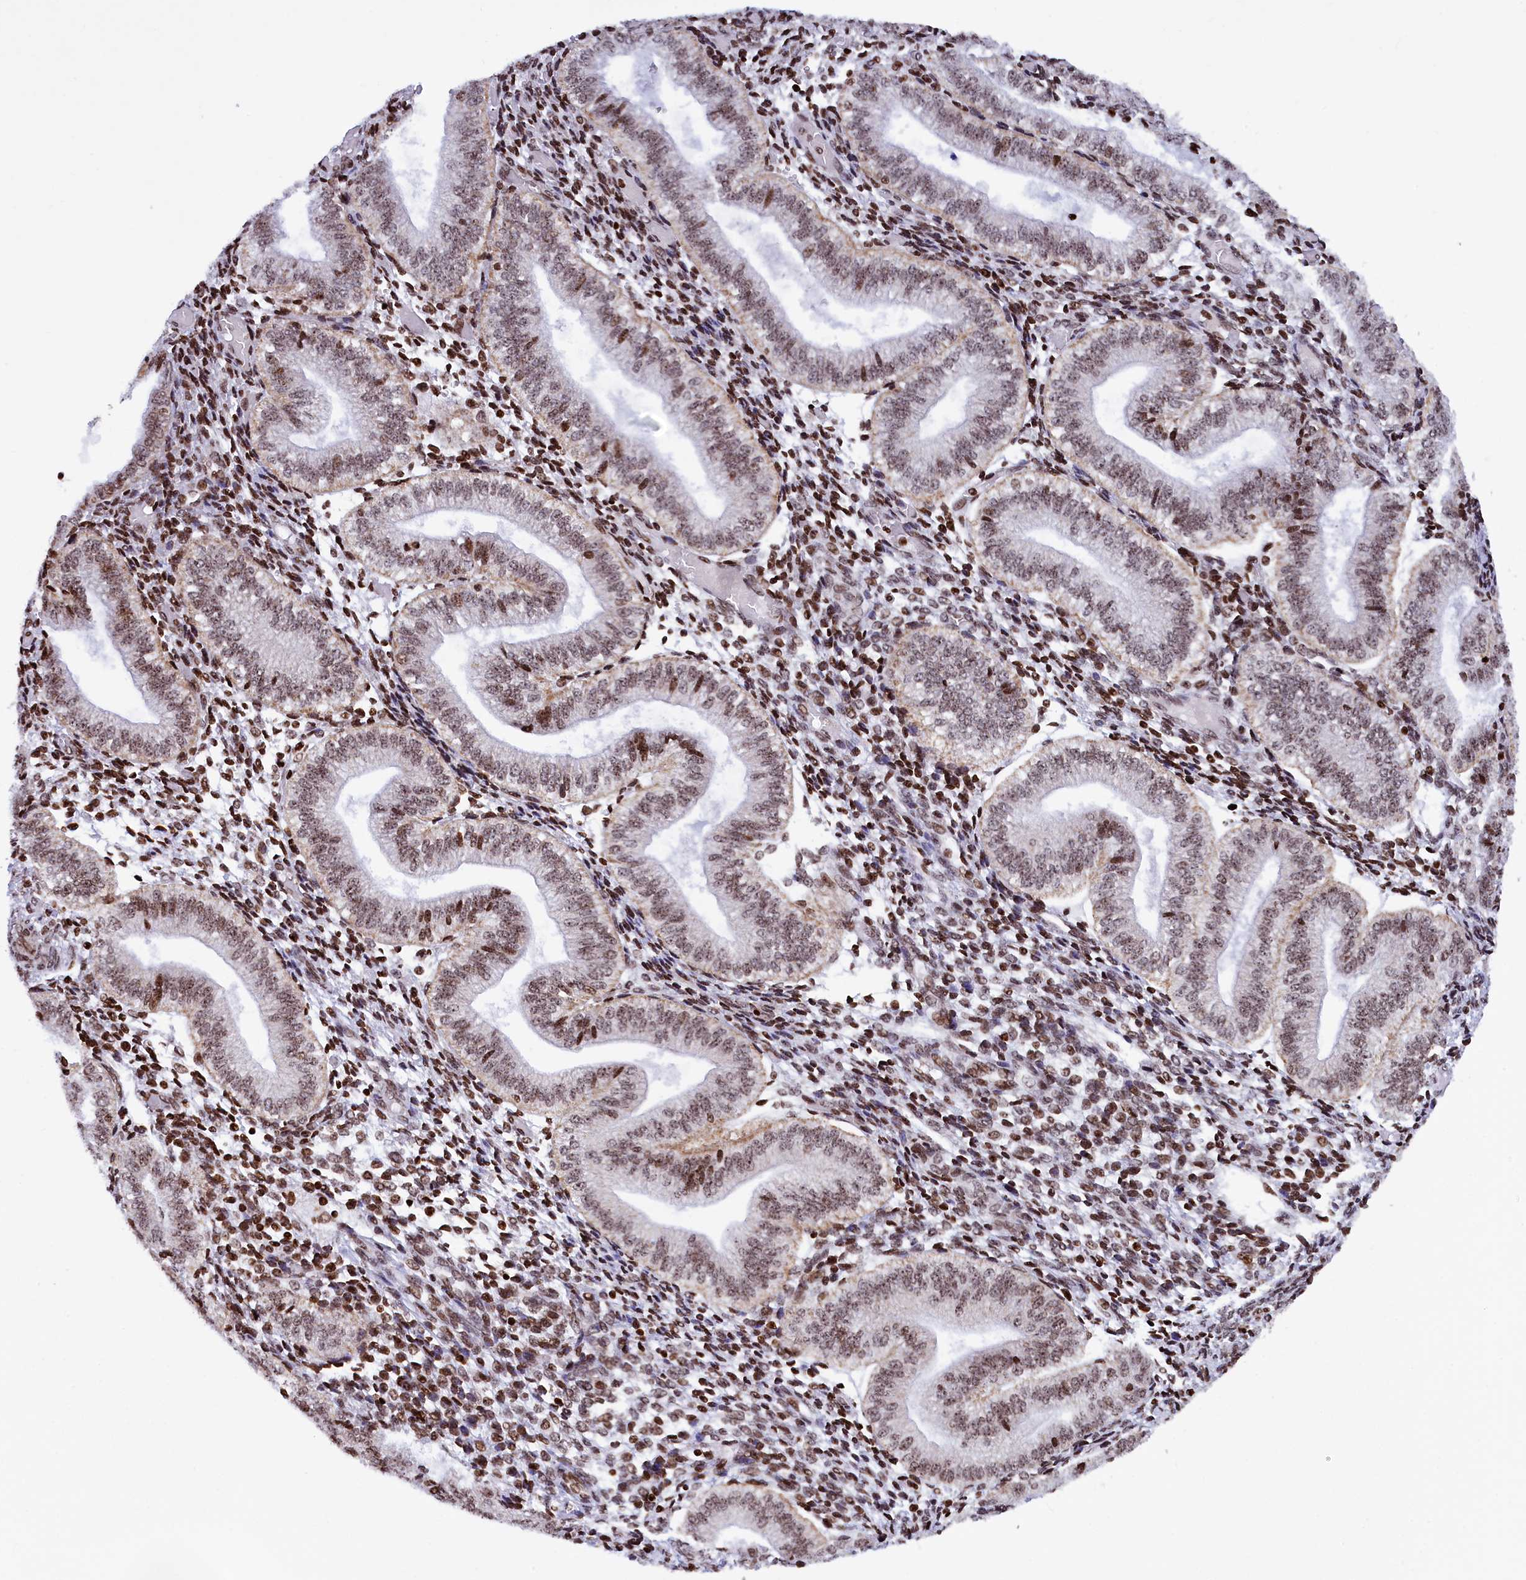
{"staining": {"intensity": "strong", "quantity": ">75%", "location": "nuclear"}, "tissue": "endometrium", "cell_type": "Cells in endometrial stroma", "image_type": "normal", "snomed": [{"axis": "morphology", "description": "Normal tissue, NOS"}, {"axis": "topography", "description": "Endometrium"}], "caption": "Immunohistochemical staining of benign human endometrium reveals >75% levels of strong nuclear protein expression in about >75% of cells in endometrial stroma.", "gene": "TIMM29", "patient": {"sex": "female", "age": 34}}